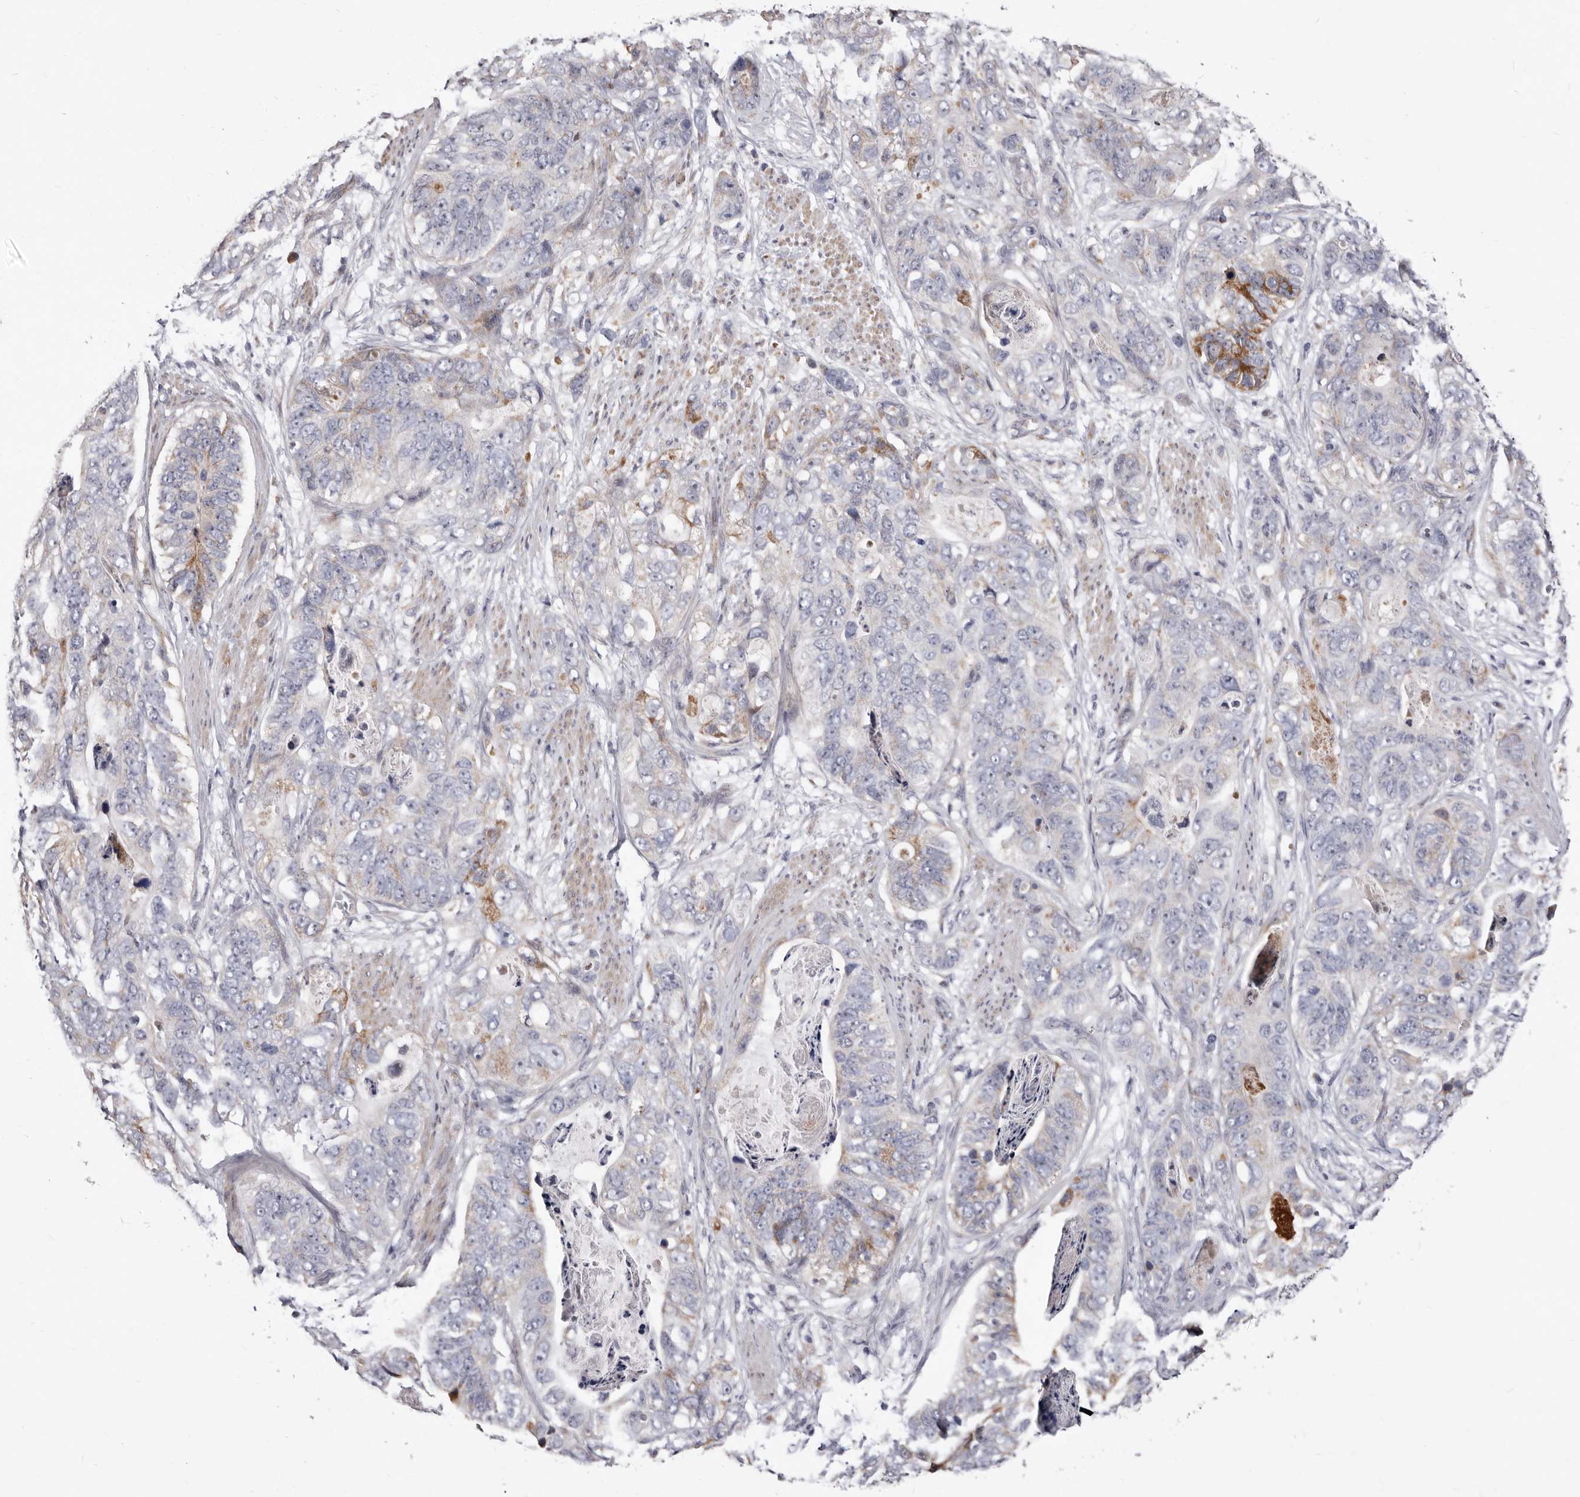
{"staining": {"intensity": "moderate", "quantity": "<25%", "location": "cytoplasmic/membranous"}, "tissue": "stomach cancer", "cell_type": "Tumor cells", "image_type": "cancer", "snomed": [{"axis": "morphology", "description": "Adenocarcinoma, NOS"}, {"axis": "topography", "description": "Stomach"}], "caption": "The photomicrograph exhibits immunohistochemical staining of stomach cancer. There is moderate cytoplasmic/membranous positivity is seen in approximately <25% of tumor cells.", "gene": "NUBPL", "patient": {"sex": "female", "age": 89}}